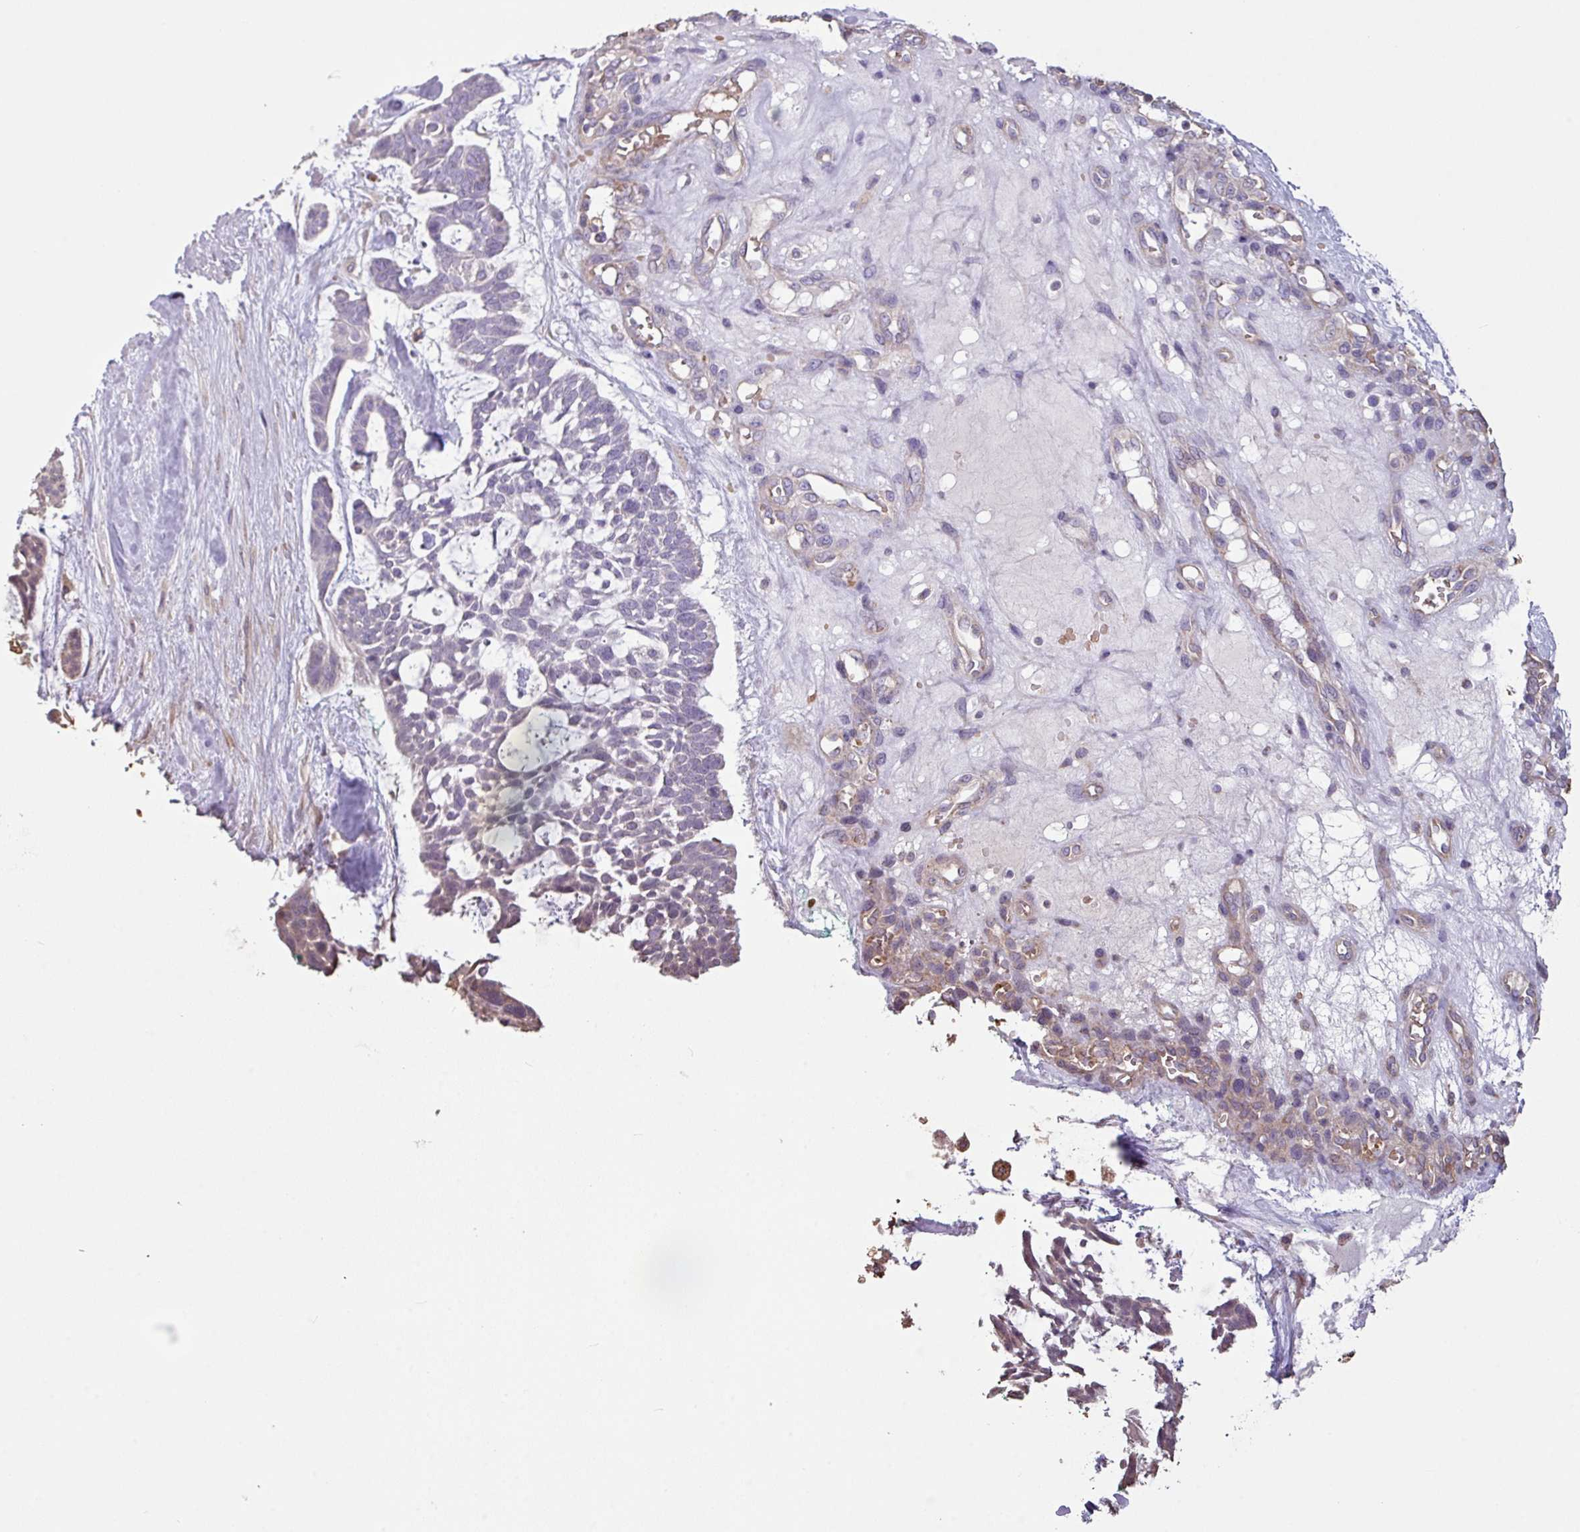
{"staining": {"intensity": "negative", "quantity": "none", "location": "none"}, "tissue": "skin cancer", "cell_type": "Tumor cells", "image_type": "cancer", "snomed": [{"axis": "morphology", "description": "Basal cell carcinoma"}, {"axis": "topography", "description": "Skin"}], "caption": "The IHC histopathology image has no significant staining in tumor cells of skin basal cell carcinoma tissue.", "gene": "NHSL2", "patient": {"sex": "male", "age": 88}}